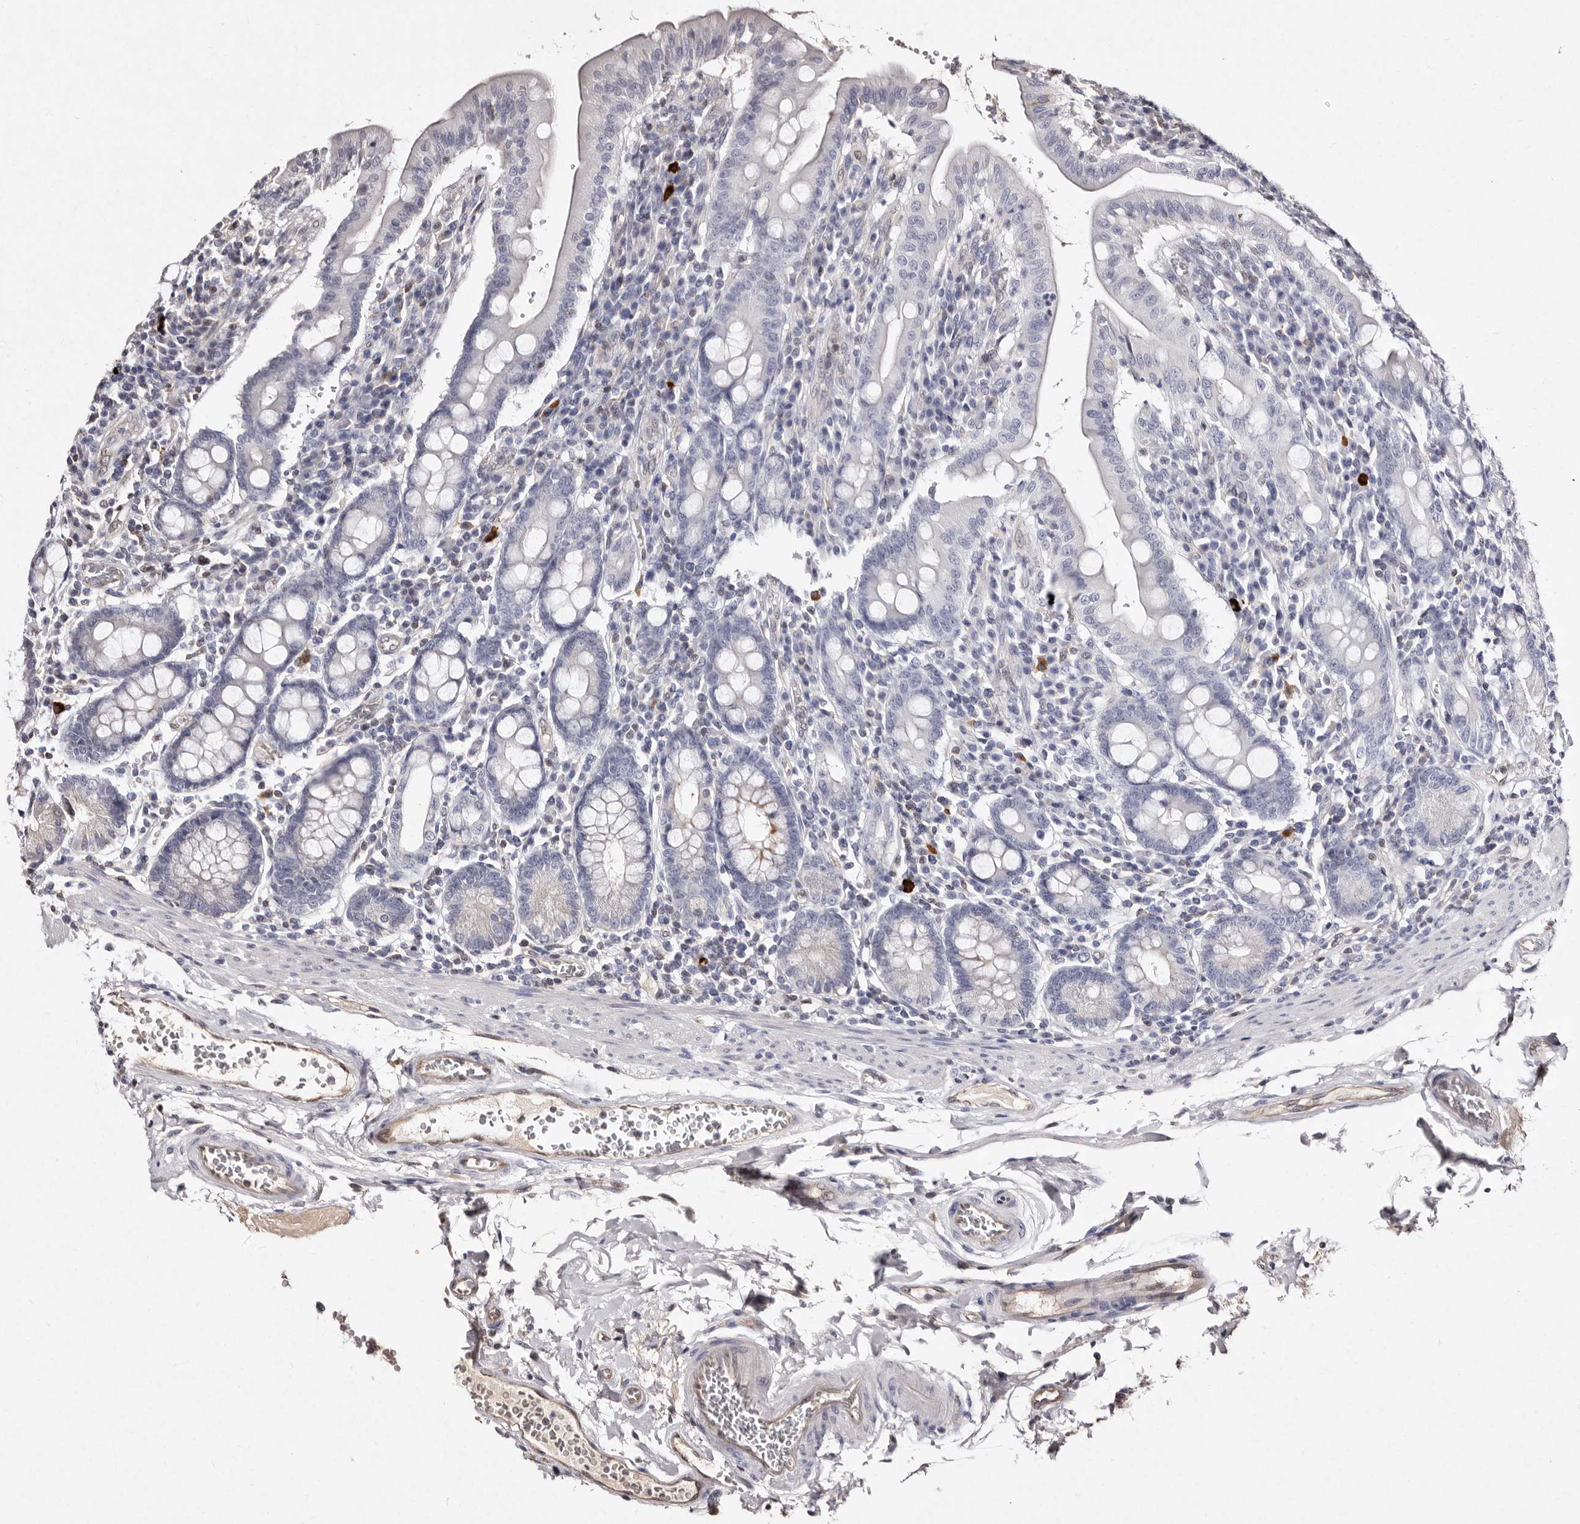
{"staining": {"intensity": "moderate", "quantity": "<25%", "location": "cytoplasmic/membranous"}, "tissue": "duodenum", "cell_type": "Glandular cells", "image_type": "normal", "snomed": [{"axis": "morphology", "description": "Normal tissue, NOS"}, {"axis": "morphology", "description": "Adenocarcinoma, NOS"}, {"axis": "topography", "description": "Pancreas"}, {"axis": "topography", "description": "Duodenum"}], "caption": "Benign duodenum was stained to show a protein in brown. There is low levels of moderate cytoplasmic/membranous expression in approximately <25% of glandular cells. The staining was performed using DAB to visualize the protein expression in brown, while the nuclei were stained in blue with hematoxylin (Magnification: 20x).", "gene": "GIMAP4", "patient": {"sex": "male", "age": 50}}